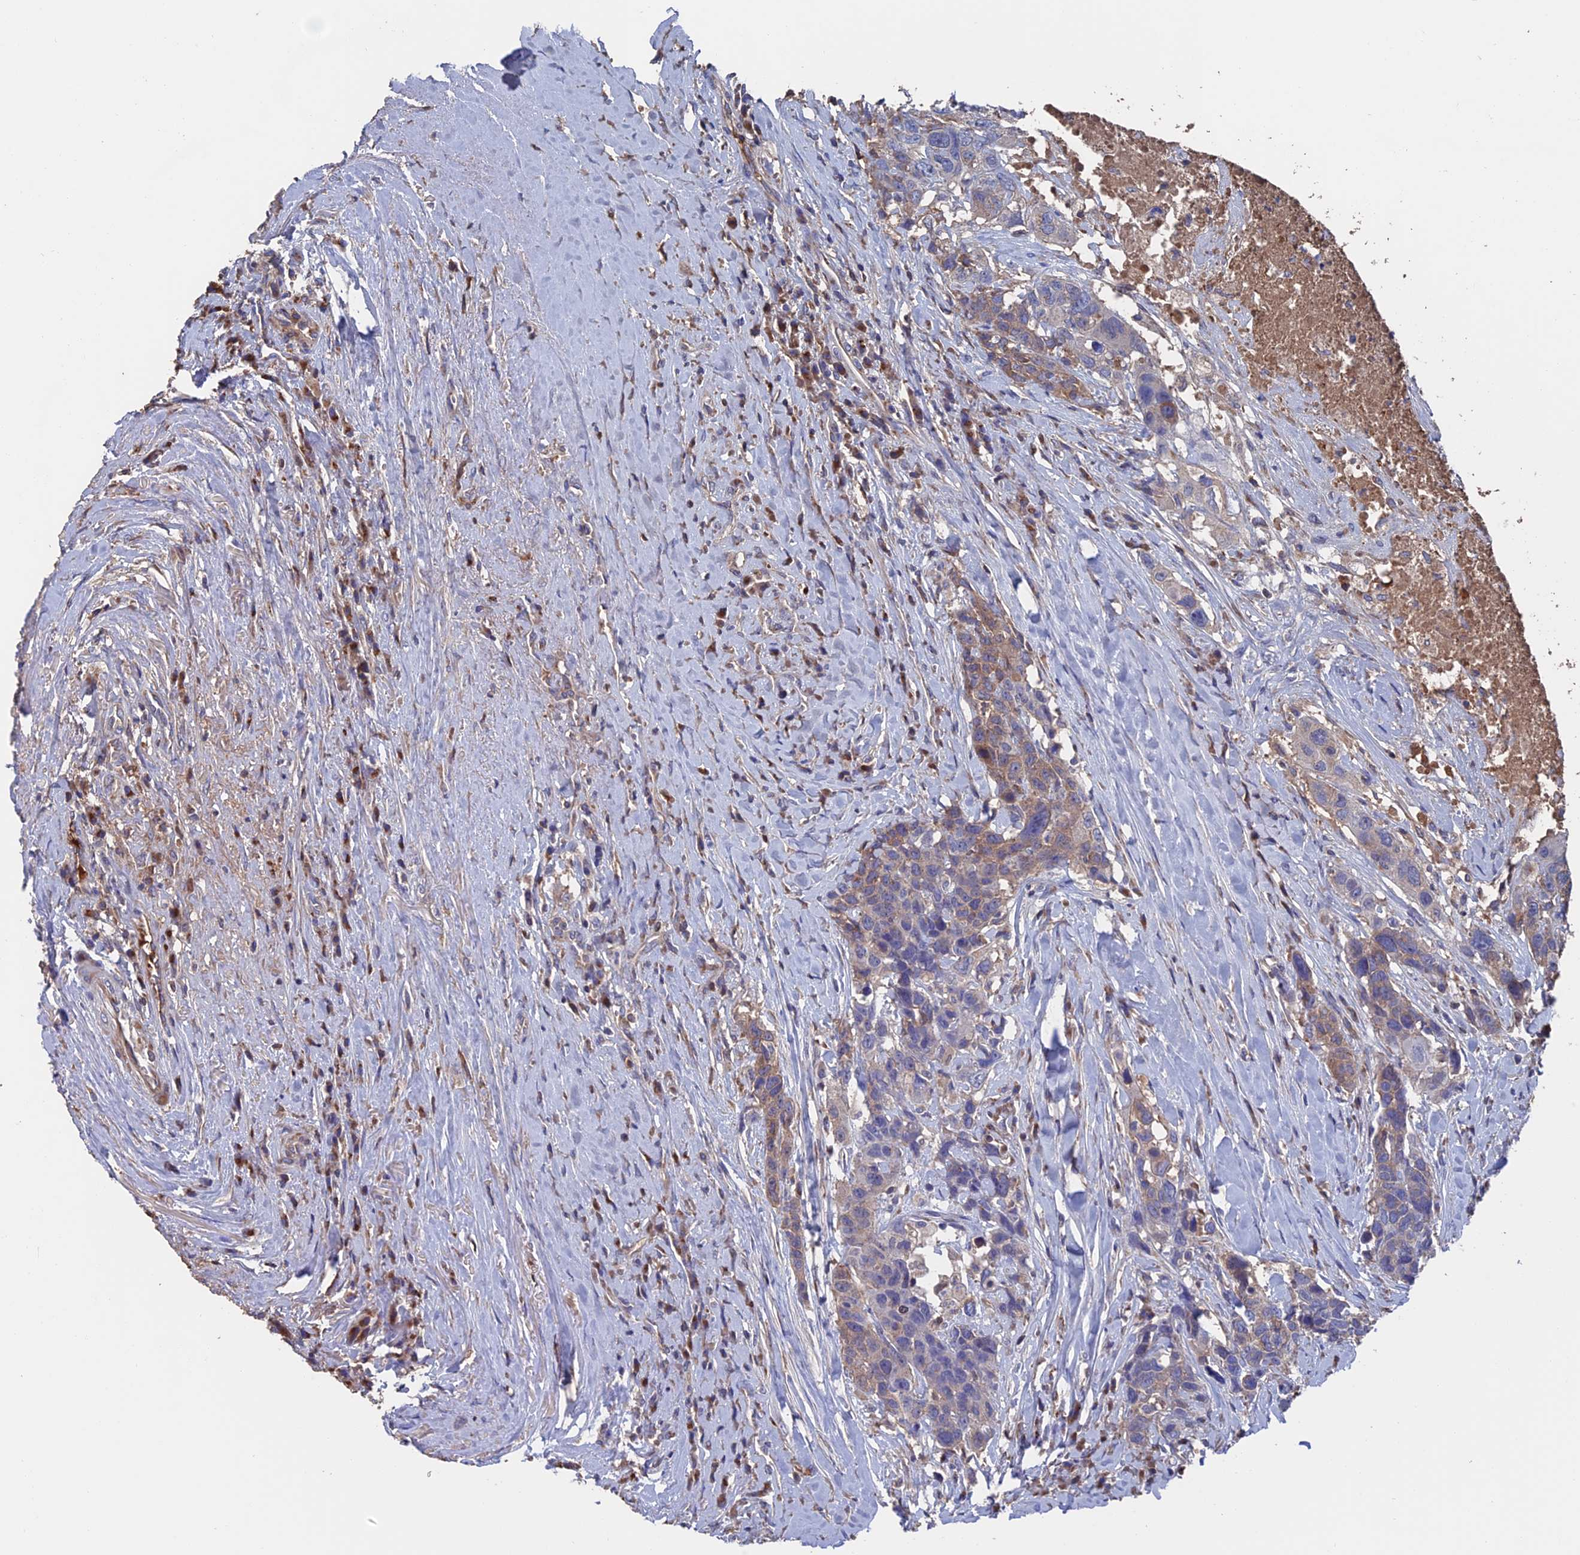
{"staining": {"intensity": "moderate", "quantity": "<25%", "location": "cytoplasmic/membranous"}, "tissue": "head and neck cancer", "cell_type": "Tumor cells", "image_type": "cancer", "snomed": [{"axis": "morphology", "description": "Squamous cell carcinoma, NOS"}, {"axis": "topography", "description": "Head-Neck"}], "caption": "Immunohistochemistry (IHC) staining of head and neck cancer, which displays low levels of moderate cytoplasmic/membranous positivity in approximately <25% of tumor cells indicating moderate cytoplasmic/membranous protein staining. The staining was performed using DAB (3,3'-diaminobenzidine) (brown) for protein detection and nuclei were counterstained in hematoxylin (blue).", "gene": "HPF1", "patient": {"sex": "male", "age": 66}}